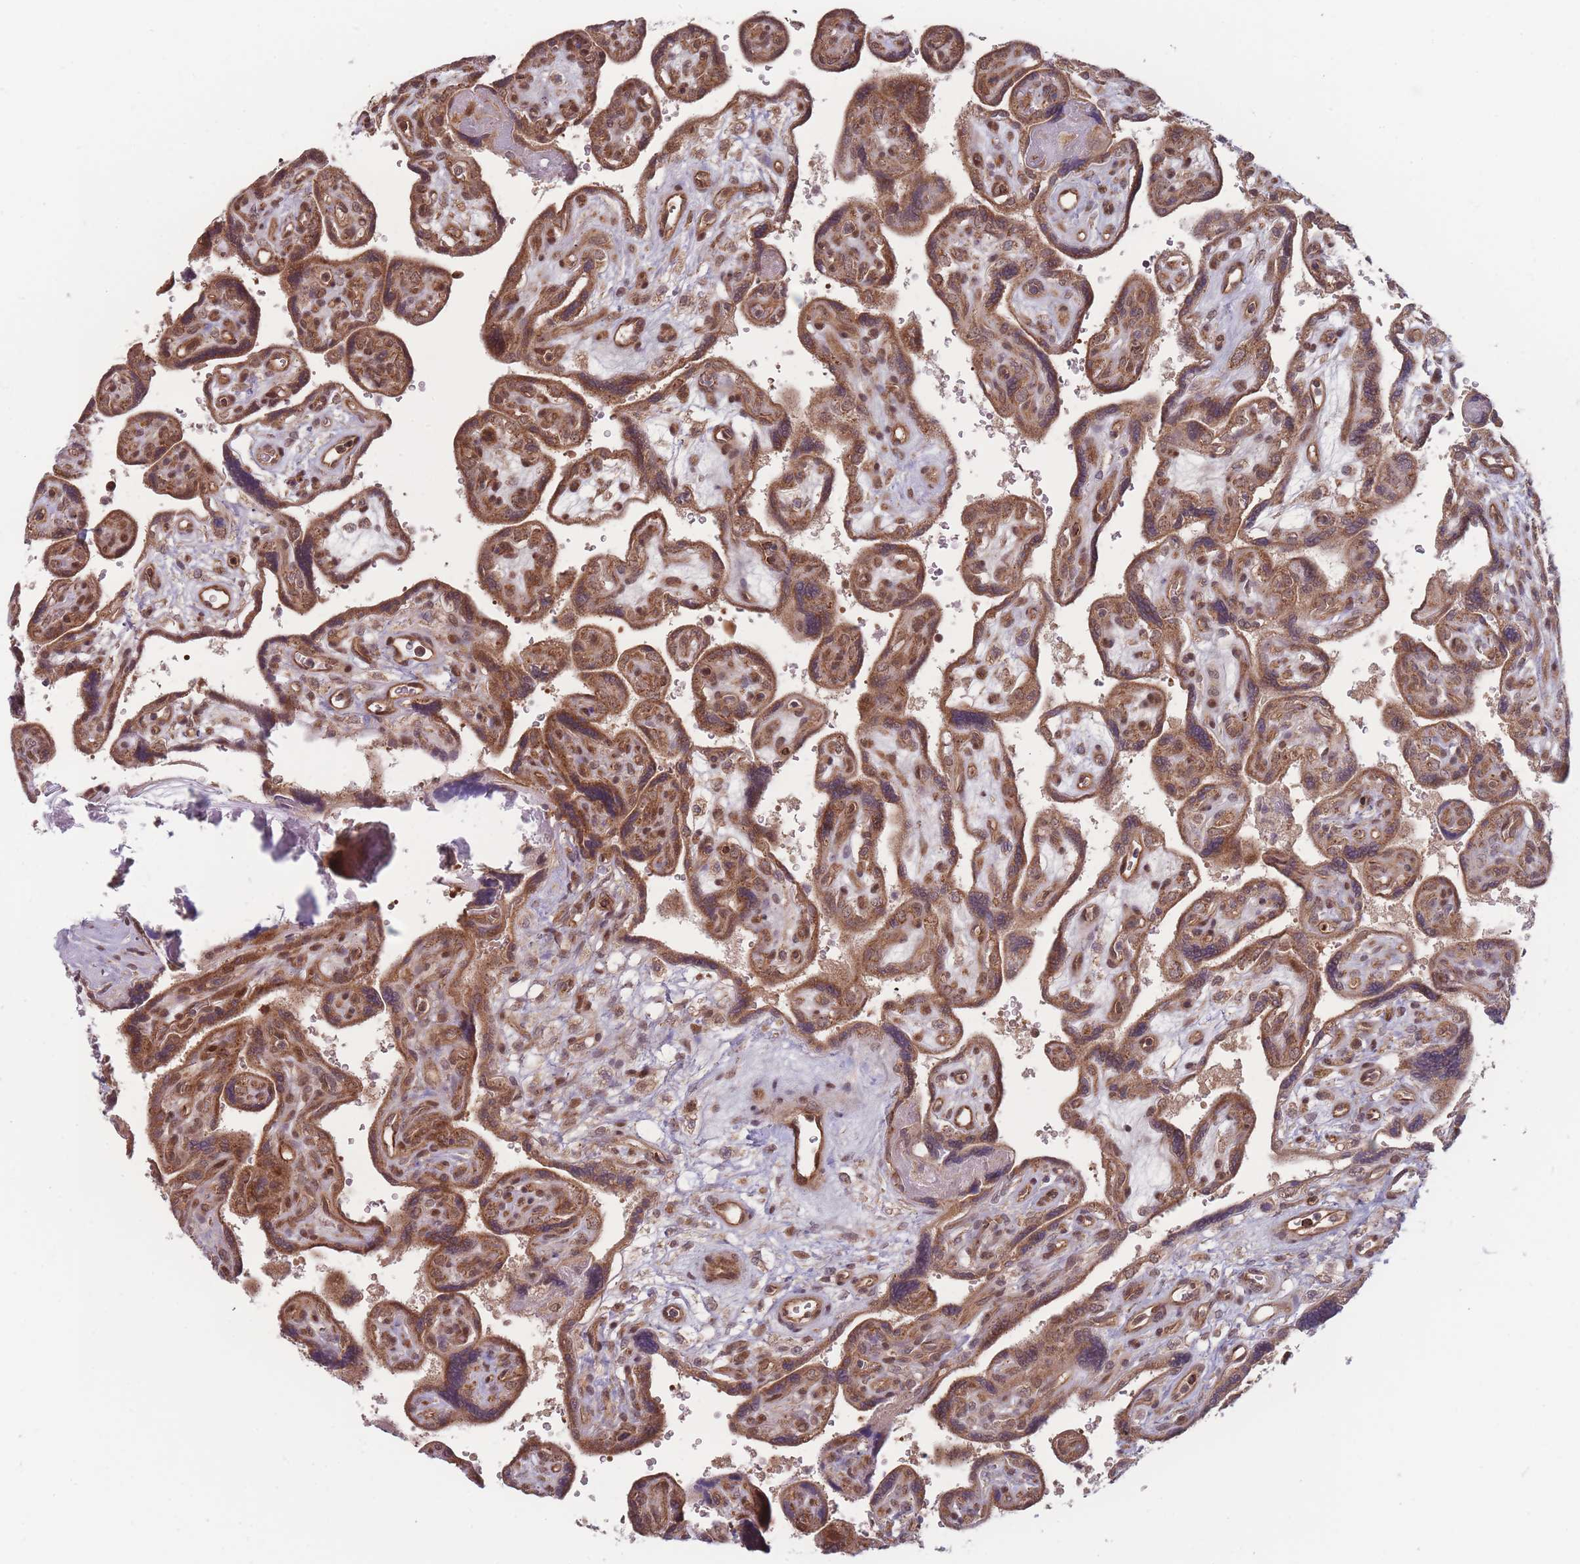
{"staining": {"intensity": "moderate", "quantity": ">75%", "location": "cytoplasmic/membranous,nuclear"}, "tissue": "placenta", "cell_type": "Decidual cells", "image_type": "normal", "snomed": [{"axis": "morphology", "description": "Normal tissue, NOS"}, {"axis": "topography", "description": "Placenta"}], "caption": "Immunohistochemical staining of benign placenta demonstrates medium levels of moderate cytoplasmic/membranous,nuclear staining in approximately >75% of decidual cells. The staining is performed using DAB (3,3'-diaminobenzidine) brown chromogen to label protein expression. The nuclei are counter-stained blue using hematoxylin.", "gene": "RPS18", "patient": {"sex": "female", "age": 39}}